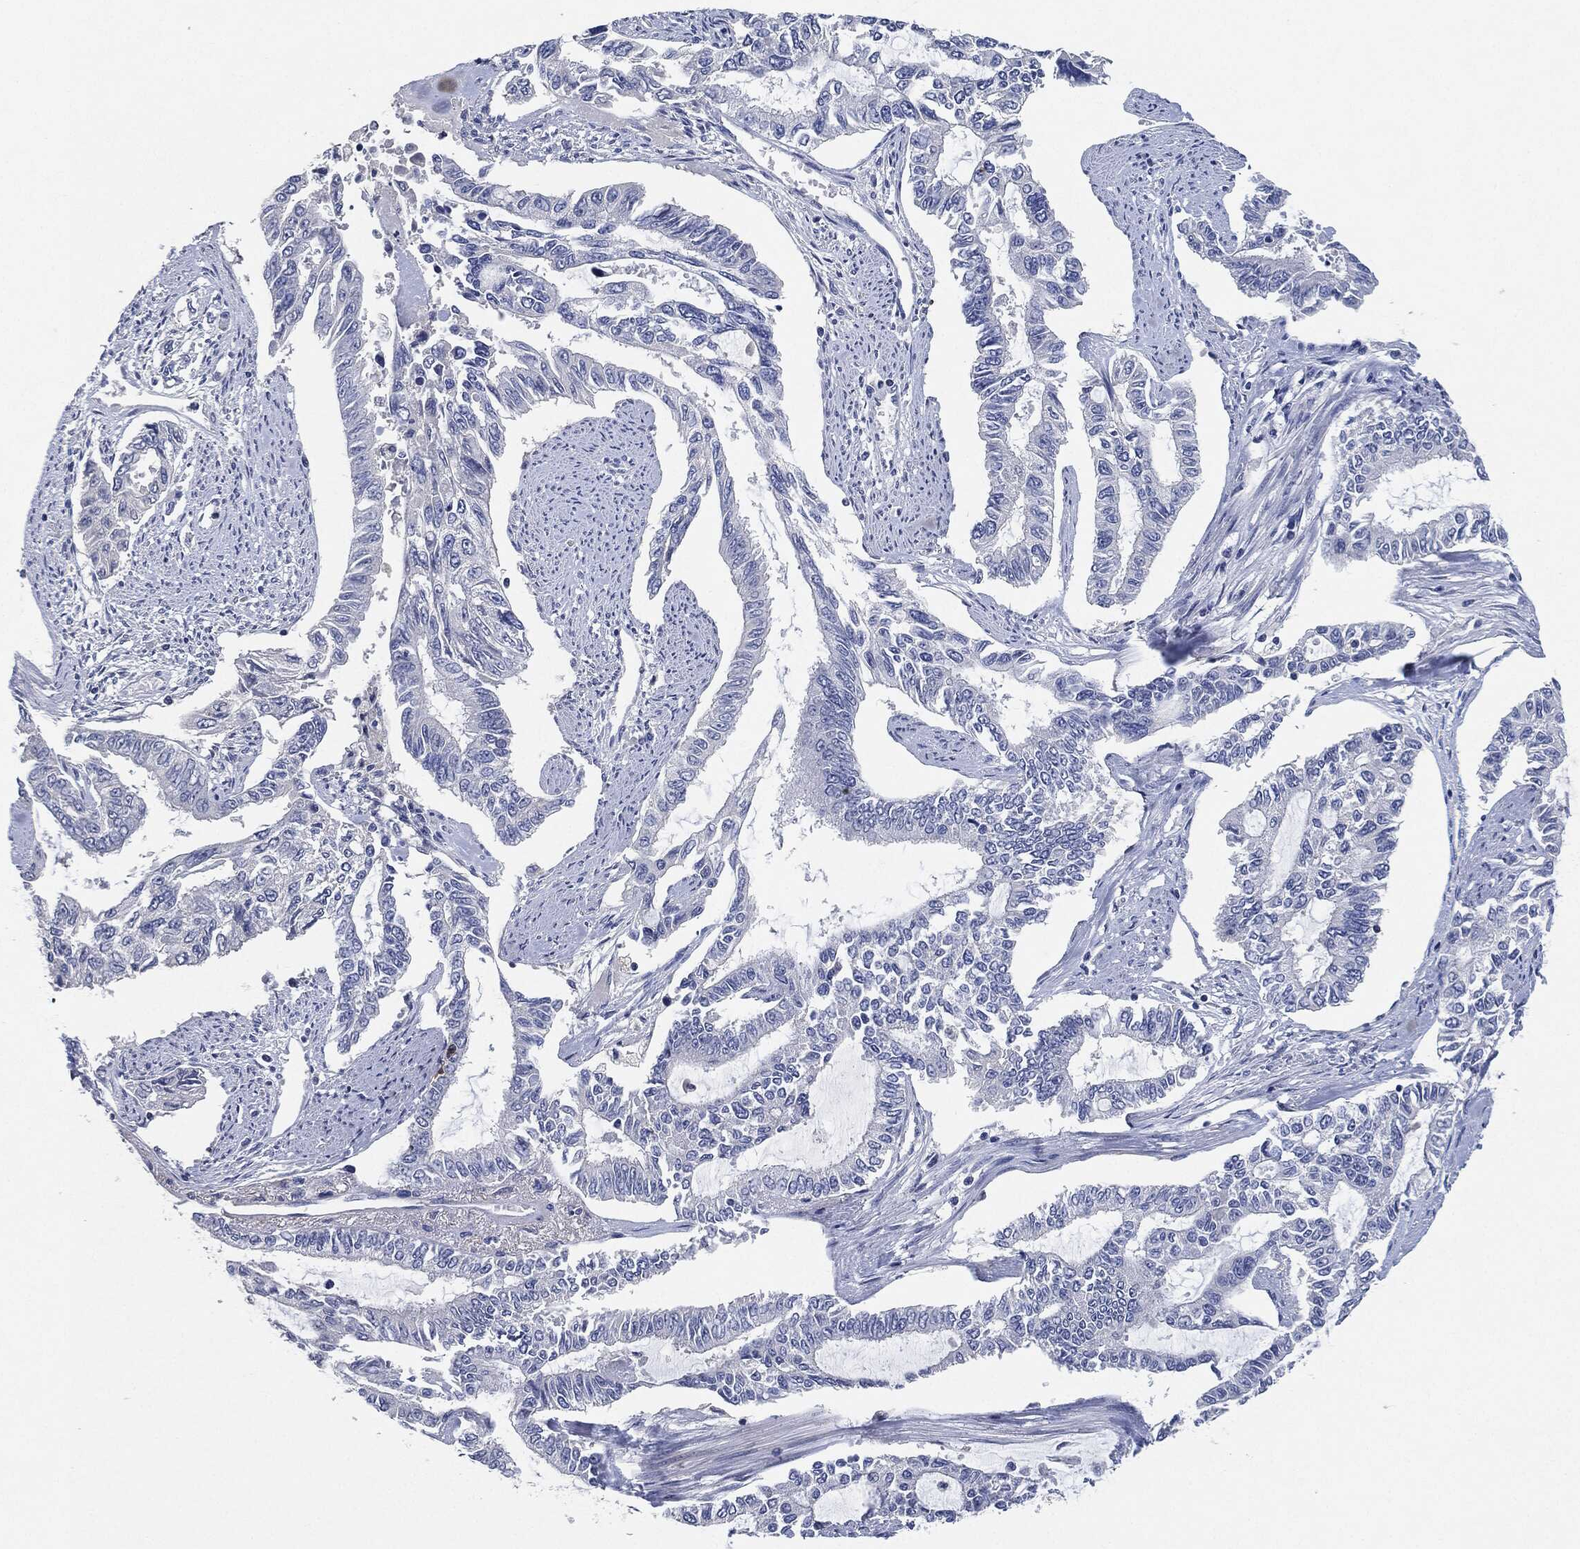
{"staining": {"intensity": "negative", "quantity": "none", "location": "none"}, "tissue": "endometrial cancer", "cell_type": "Tumor cells", "image_type": "cancer", "snomed": [{"axis": "morphology", "description": "Adenocarcinoma, NOS"}, {"axis": "topography", "description": "Uterus"}], "caption": "High power microscopy histopathology image of an immunohistochemistry photomicrograph of endometrial cancer (adenocarcinoma), revealing no significant positivity in tumor cells.", "gene": "NTRK1", "patient": {"sex": "female", "age": 59}}